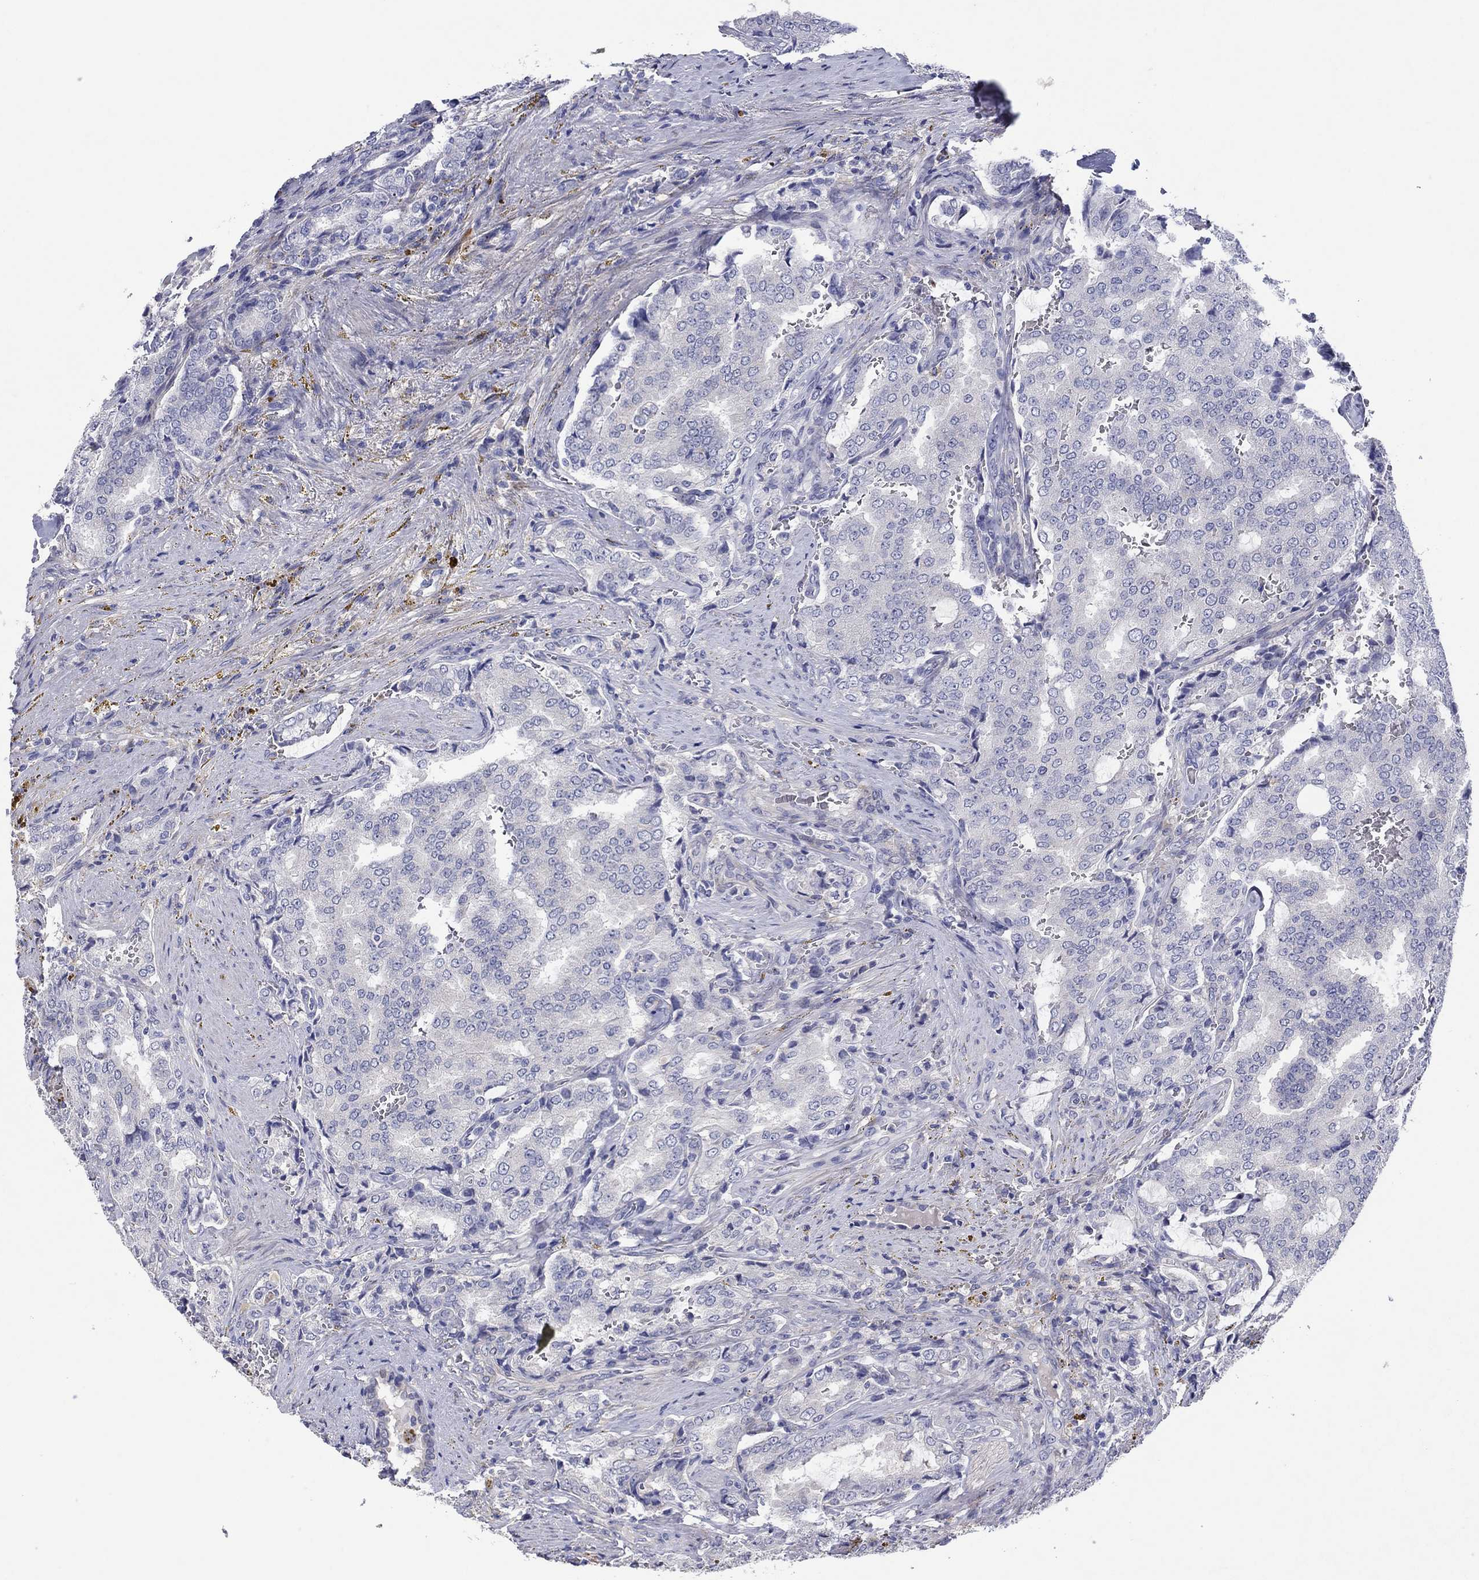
{"staining": {"intensity": "negative", "quantity": "none", "location": "none"}, "tissue": "prostate cancer", "cell_type": "Tumor cells", "image_type": "cancer", "snomed": [{"axis": "morphology", "description": "Adenocarcinoma, NOS"}, {"axis": "topography", "description": "Prostate"}], "caption": "Tumor cells show no significant protein staining in prostate cancer. (DAB immunohistochemistry (IHC), high magnification).", "gene": "HDC", "patient": {"sex": "male", "age": 65}}